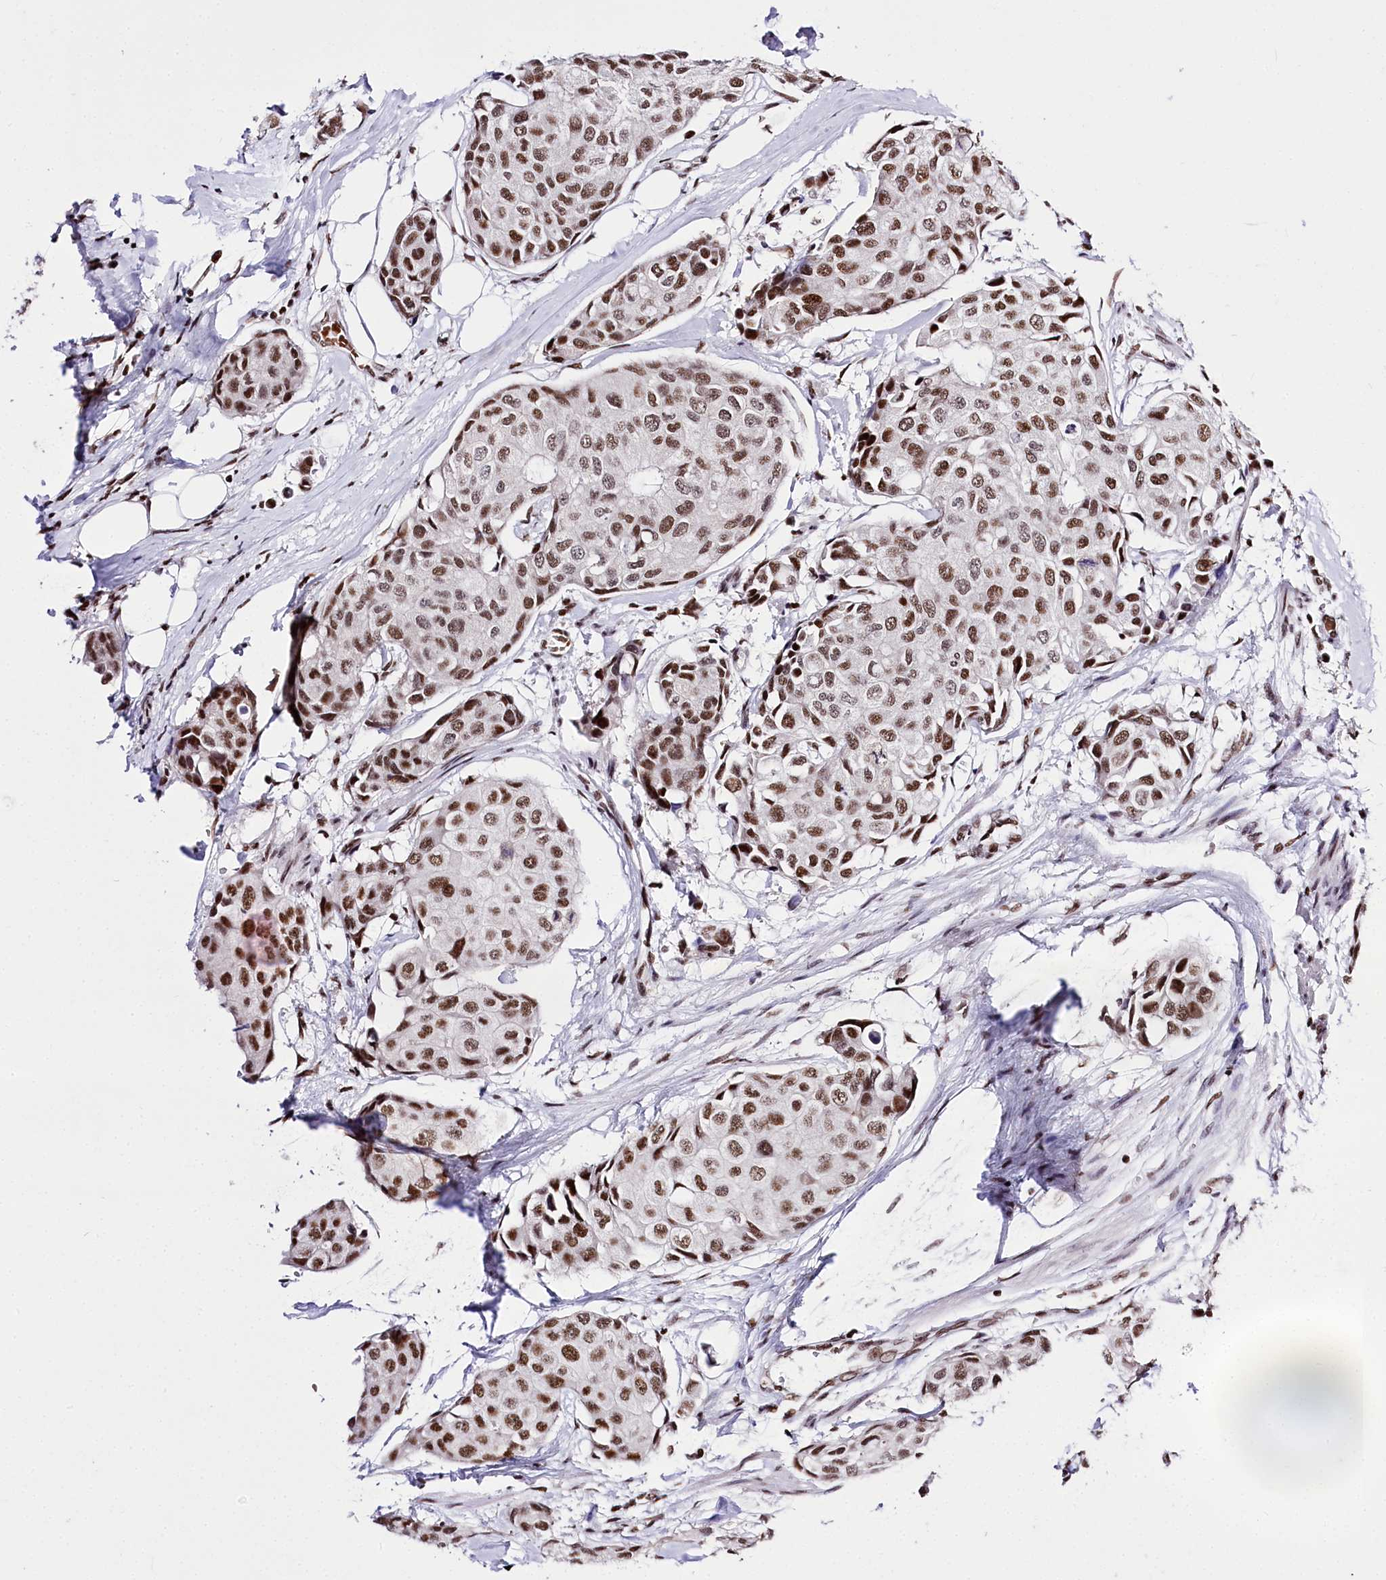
{"staining": {"intensity": "moderate", "quantity": ">75%", "location": "nuclear"}, "tissue": "breast cancer", "cell_type": "Tumor cells", "image_type": "cancer", "snomed": [{"axis": "morphology", "description": "Duct carcinoma"}, {"axis": "topography", "description": "Breast"}], "caption": "There is medium levels of moderate nuclear positivity in tumor cells of breast cancer (infiltrating ductal carcinoma), as demonstrated by immunohistochemical staining (brown color).", "gene": "POU4F3", "patient": {"sex": "female", "age": 80}}